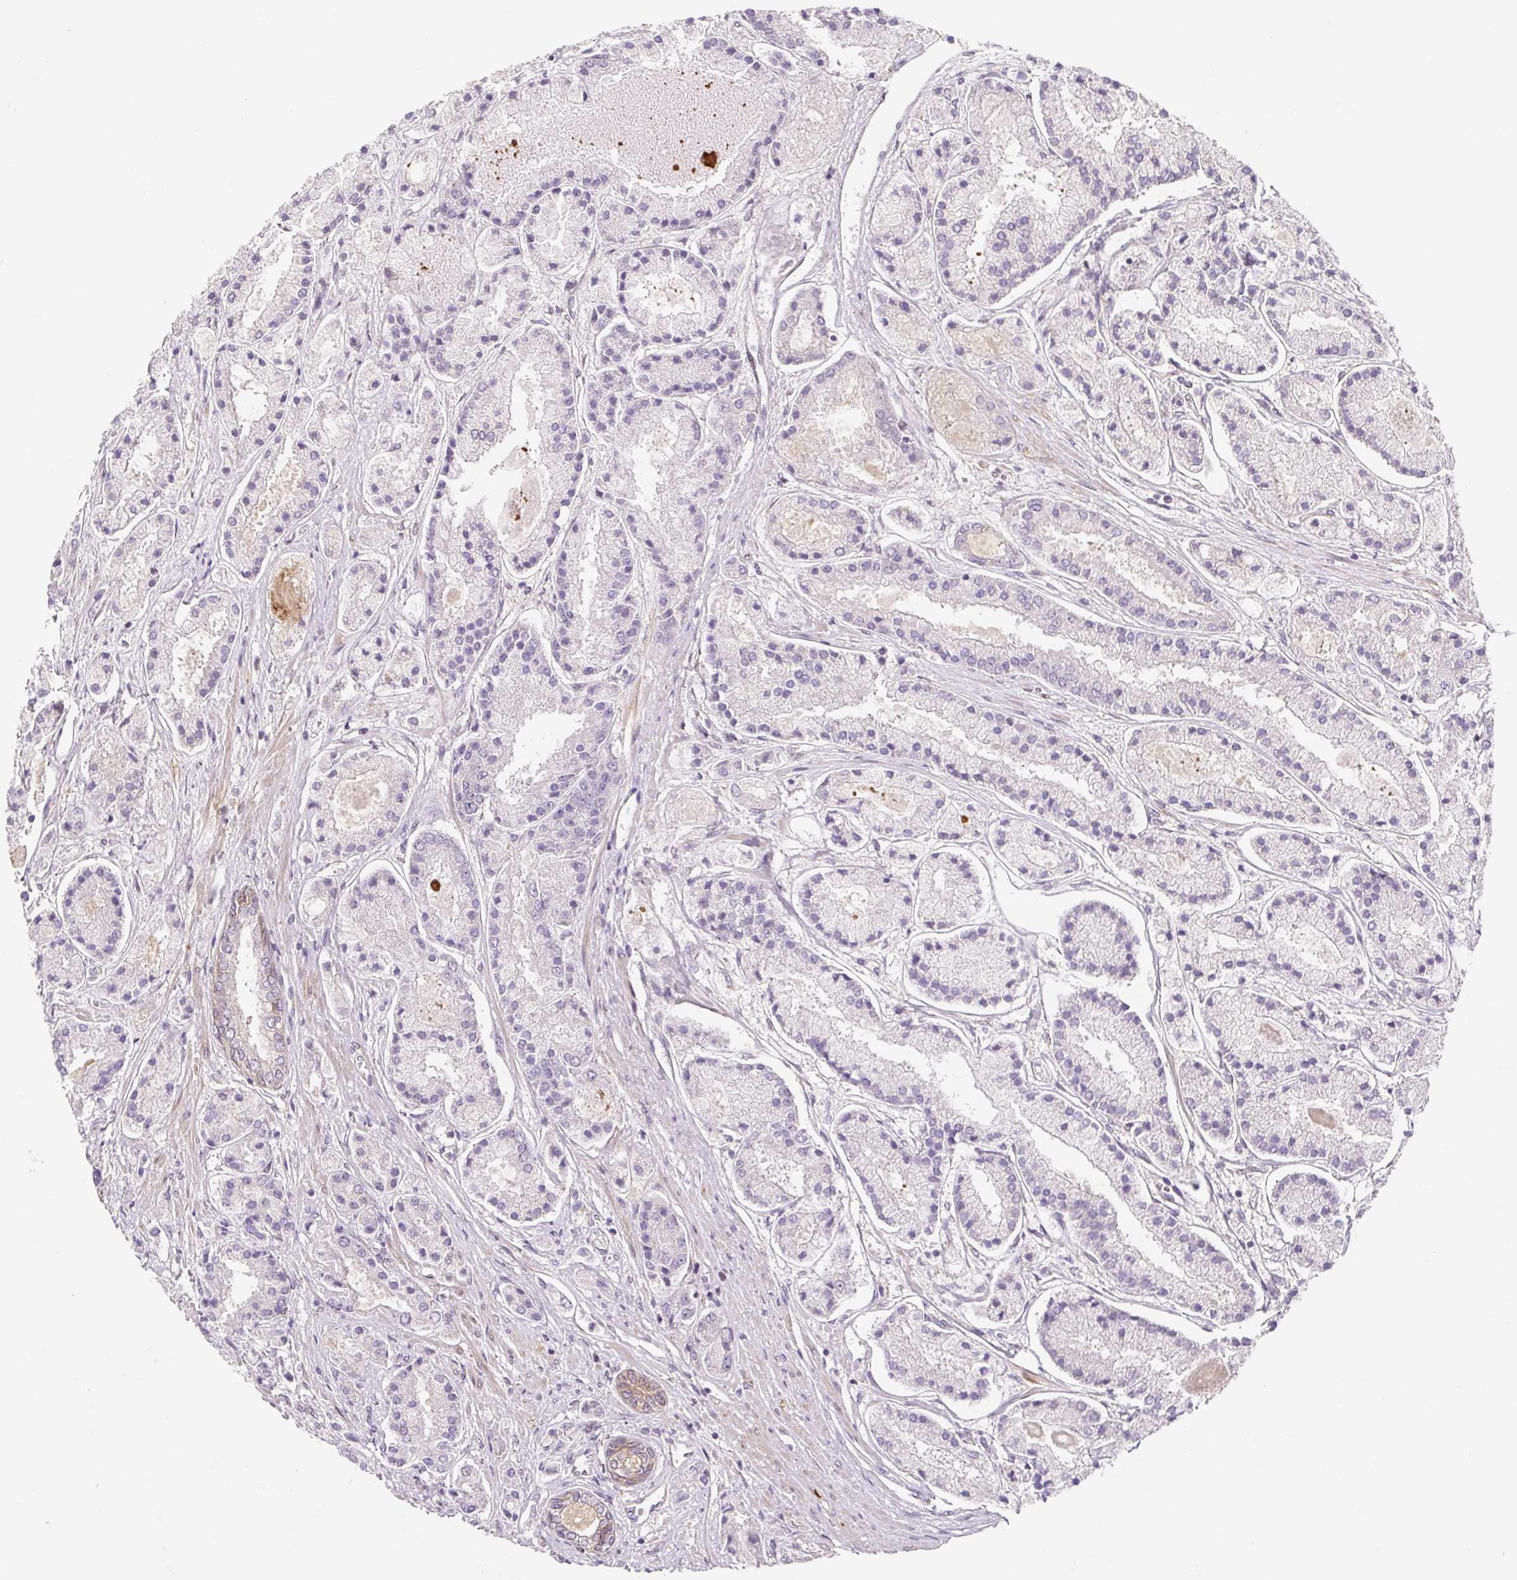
{"staining": {"intensity": "weak", "quantity": "<25%", "location": "cytoplasmic/membranous"}, "tissue": "prostate cancer", "cell_type": "Tumor cells", "image_type": "cancer", "snomed": [{"axis": "morphology", "description": "Adenocarcinoma, High grade"}, {"axis": "topography", "description": "Prostate"}], "caption": "High power microscopy photomicrograph of an IHC image of prostate cancer, revealing no significant positivity in tumor cells.", "gene": "LYPD5", "patient": {"sex": "male", "age": 67}}